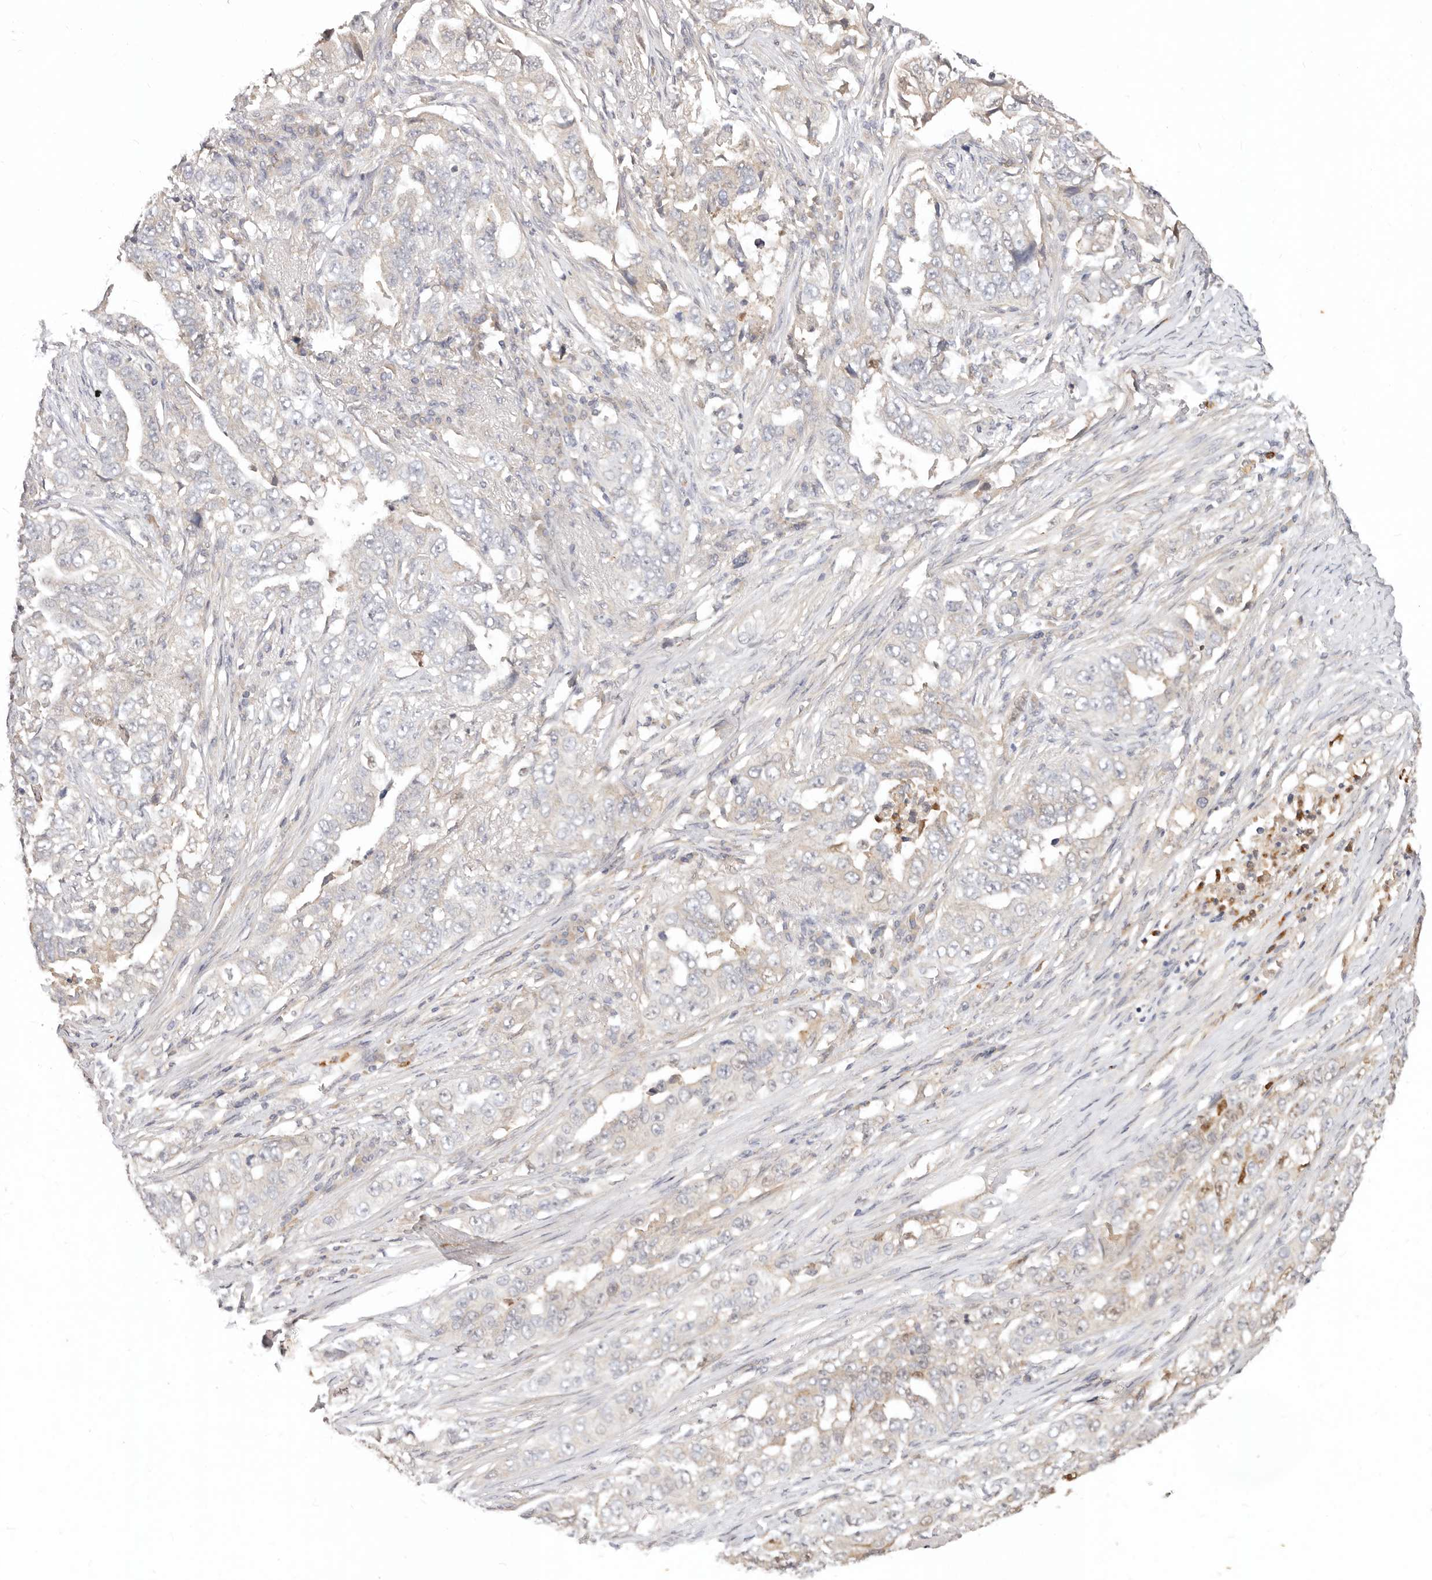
{"staining": {"intensity": "moderate", "quantity": "25%-75%", "location": "cytoplasmic/membranous,nuclear"}, "tissue": "lung cancer", "cell_type": "Tumor cells", "image_type": "cancer", "snomed": [{"axis": "morphology", "description": "Adenocarcinoma, NOS"}, {"axis": "topography", "description": "Lung"}], "caption": "Immunohistochemistry photomicrograph of human adenocarcinoma (lung) stained for a protein (brown), which reveals medium levels of moderate cytoplasmic/membranous and nuclear staining in about 25%-75% of tumor cells.", "gene": "USP49", "patient": {"sex": "female", "age": 51}}